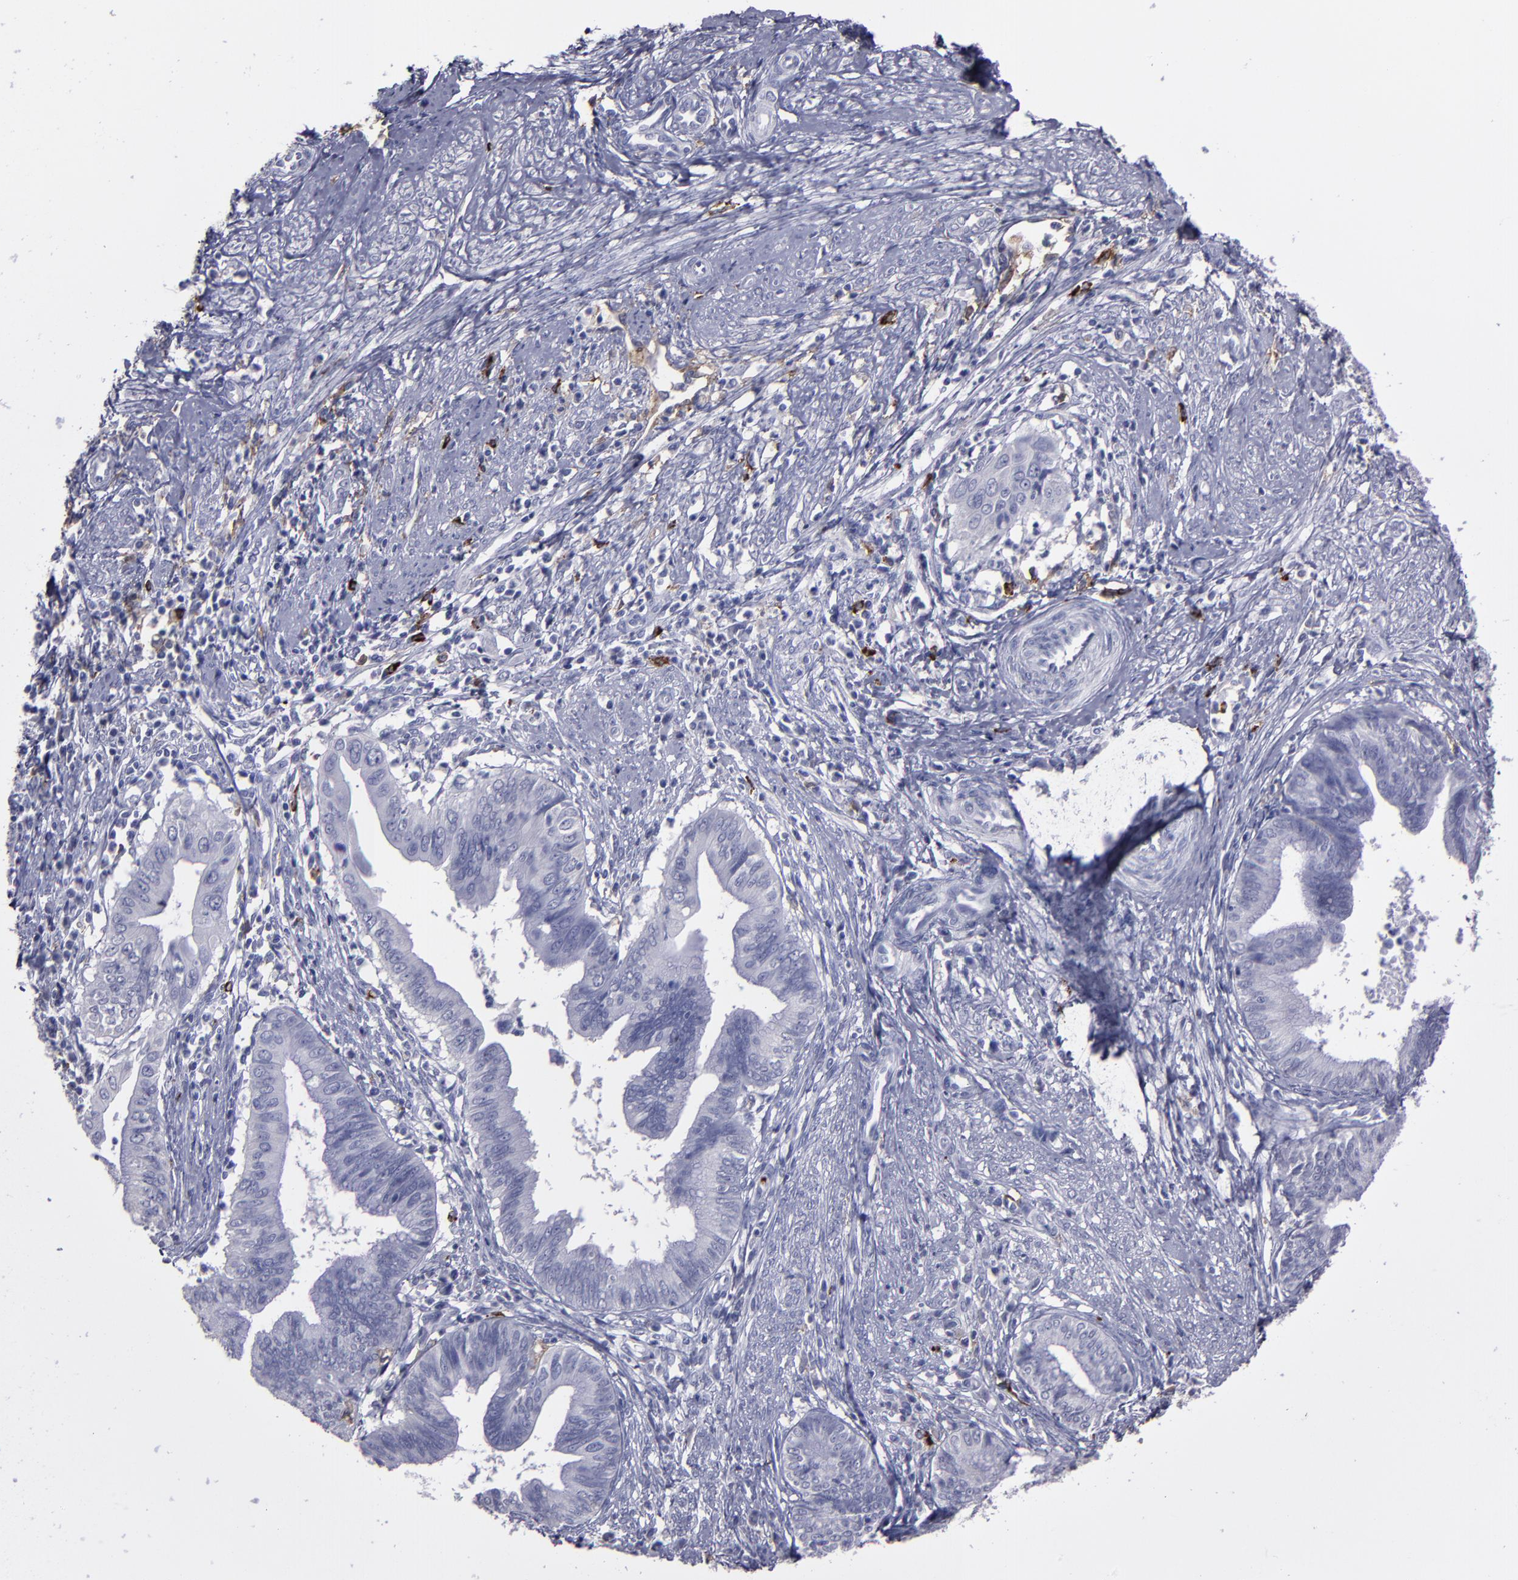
{"staining": {"intensity": "negative", "quantity": "none", "location": "none"}, "tissue": "cervical cancer", "cell_type": "Tumor cells", "image_type": "cancer", "snomed": [{"axis": "morphology", "description": "Adenocarcinoma, NOS"}, {"axis": "topography", "description": "Cervix"}], "caption": "Micrograph shows no significant protein staining in tumor cells of cervical cancer (adenocarcinoma).", "gene": "CD36", "patient": {"sex": "female", "age": 36}}